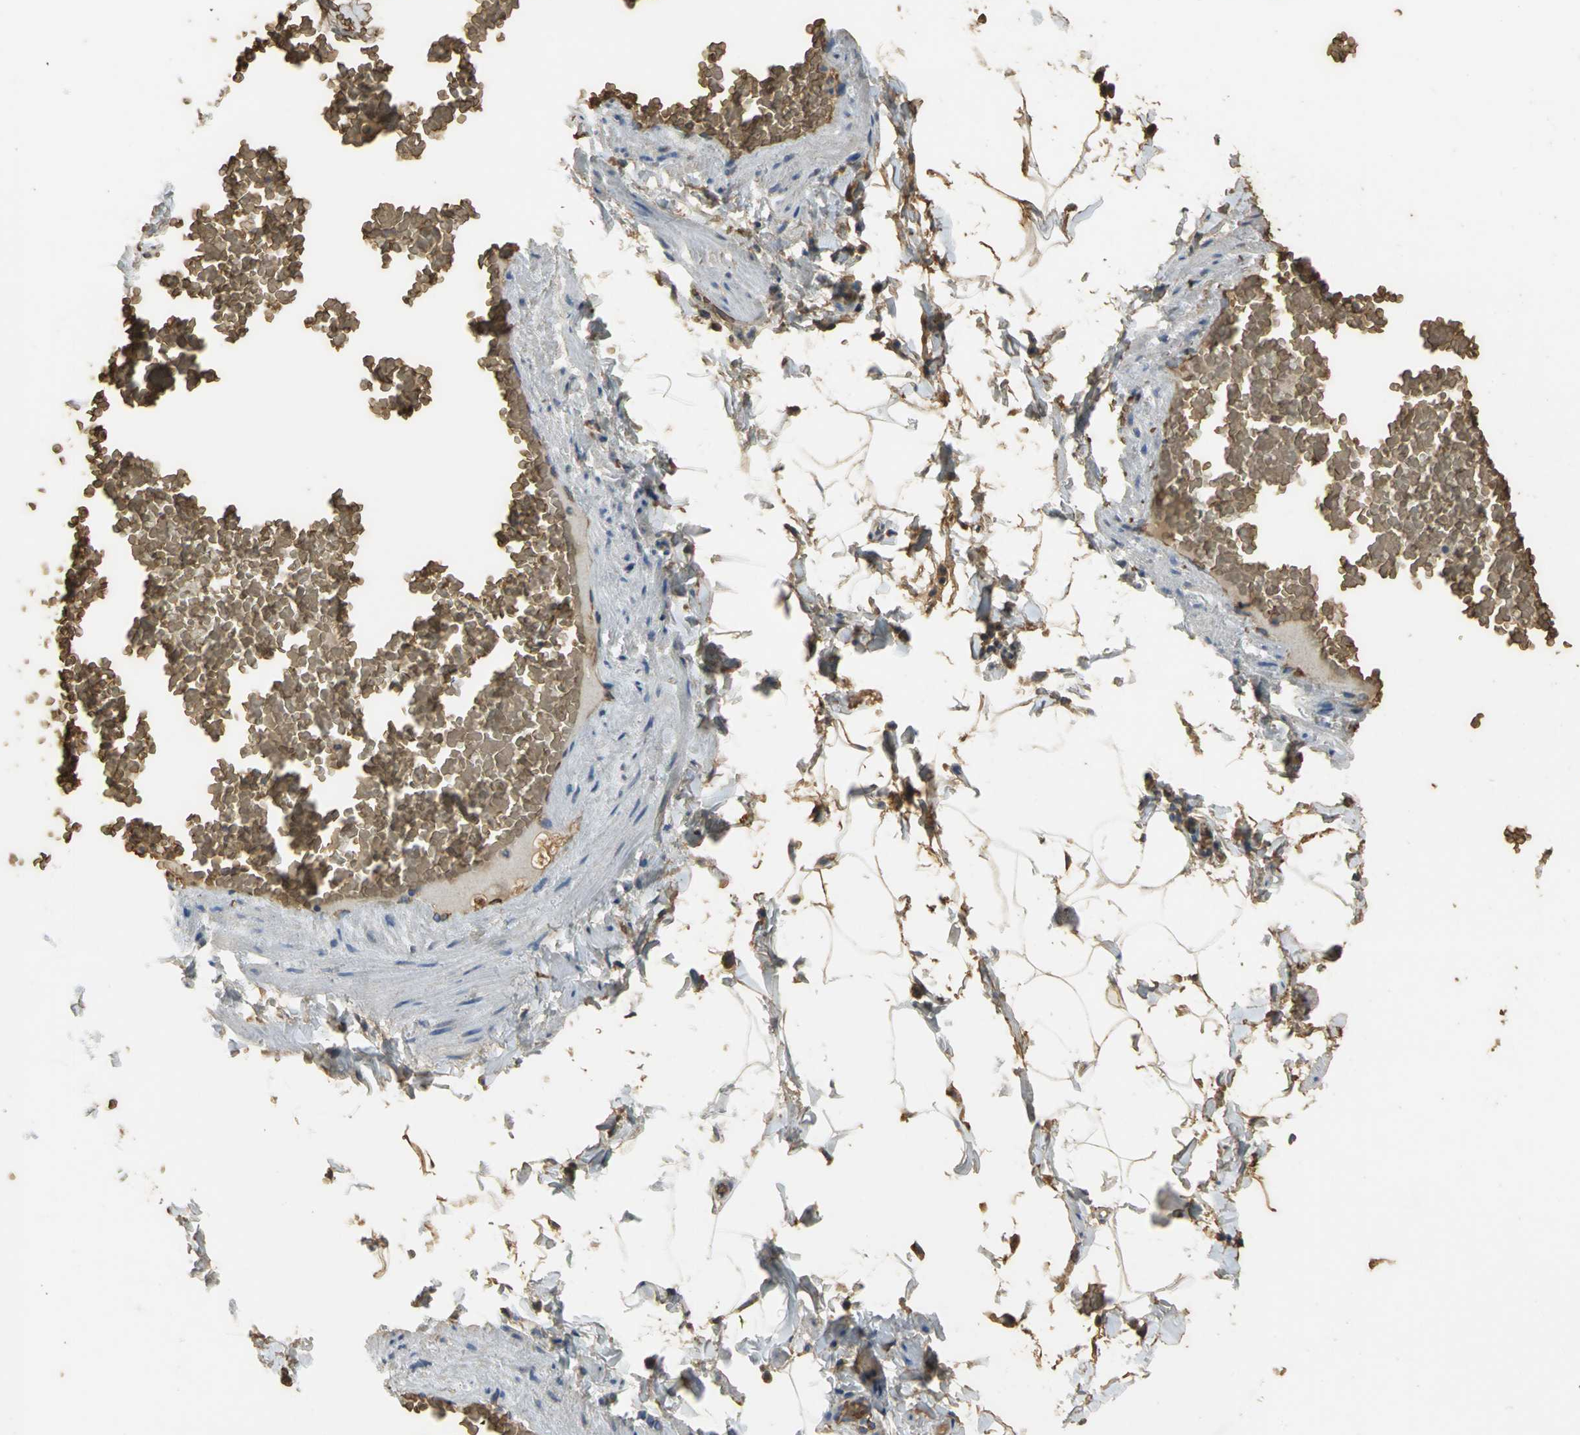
{"staining": {"intensity": "moderate", "quantity": ">75%", "location": "cytoplasmic/membranous"}, "tissue": "adipose tissue", "cell_type": "Adipocytes", "image_type": "normal", "snomed": [{"axis": "morphology", "description": "Normal tissue, NOS"}, {"axis": "topography", "description": "Vascular tissue"}], "caption": "Moderate cytoplasmic/membranous positivity for a protein is seen in approximately >75% of adipocytes of benign adipose tissue using immunohistochemistry (IHC).", "gene": "TREM1", "patient": {"sex": "male", "age": 41}}